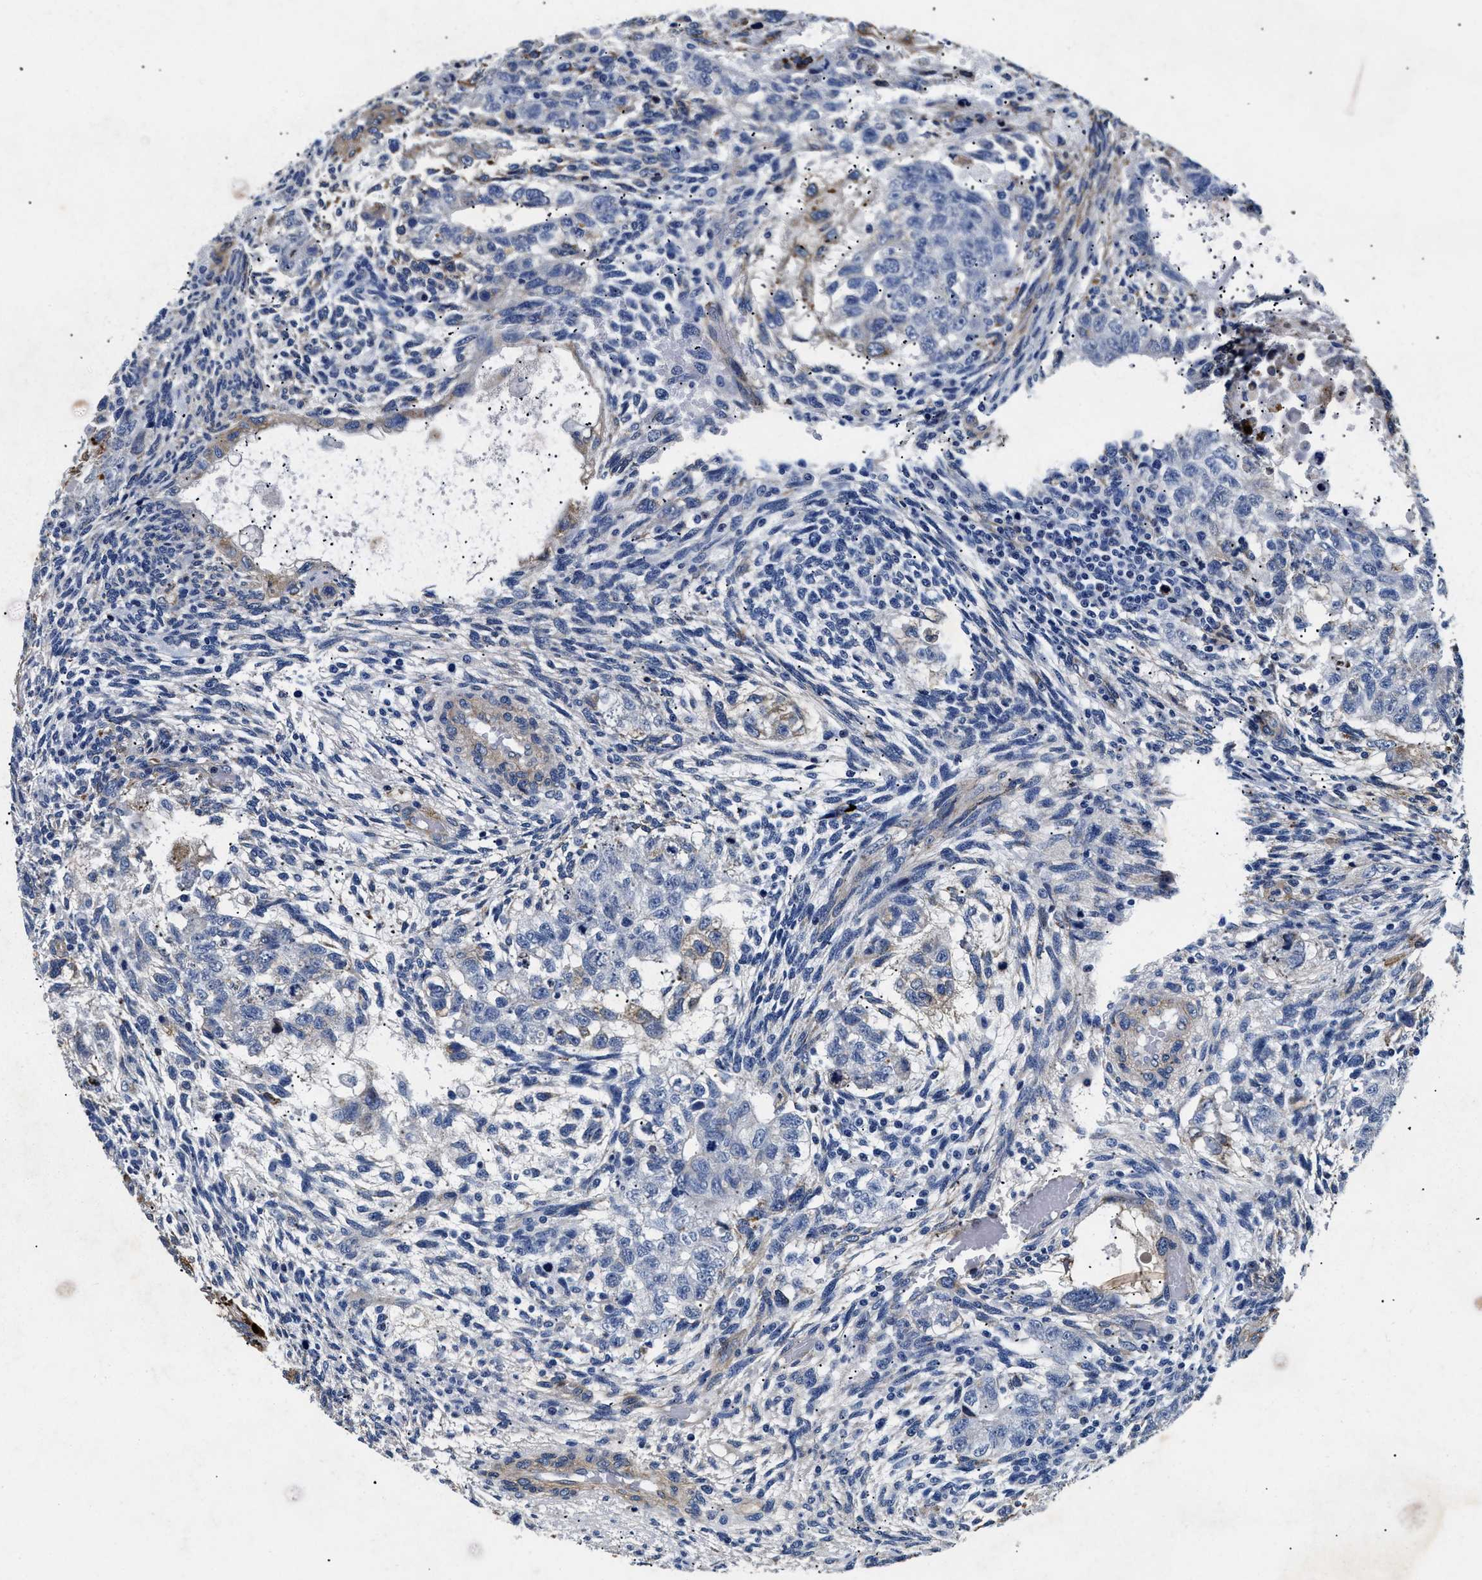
{"staining": {"intensity": "negative", "quantity": "none", "location": "none"}, "tissue": "testis cancer", "cell_type": "Tumor cells", "image_type": "cancer", "snomed": [{"axis": "morphology", "description": "Normal tissue, NOS"}, {"axis": "morphology", "description": "Carcinoma, Embryonal, NOS"}, {"axis": "topography", "description": "Testis"}], "caption": "Immunohistochemistry (IHC) of human testis embryonal carcinoma exhibits no expression in tumor cells. (Stains: DAB (3,3'-diaminobenzidine) immunohistochemistry with hematoxylin counter stain, Microscopy: brightfield microscopy at high magnification).", "gene": "LAMA3", "patient": {"sex": "male", "age": 36}}